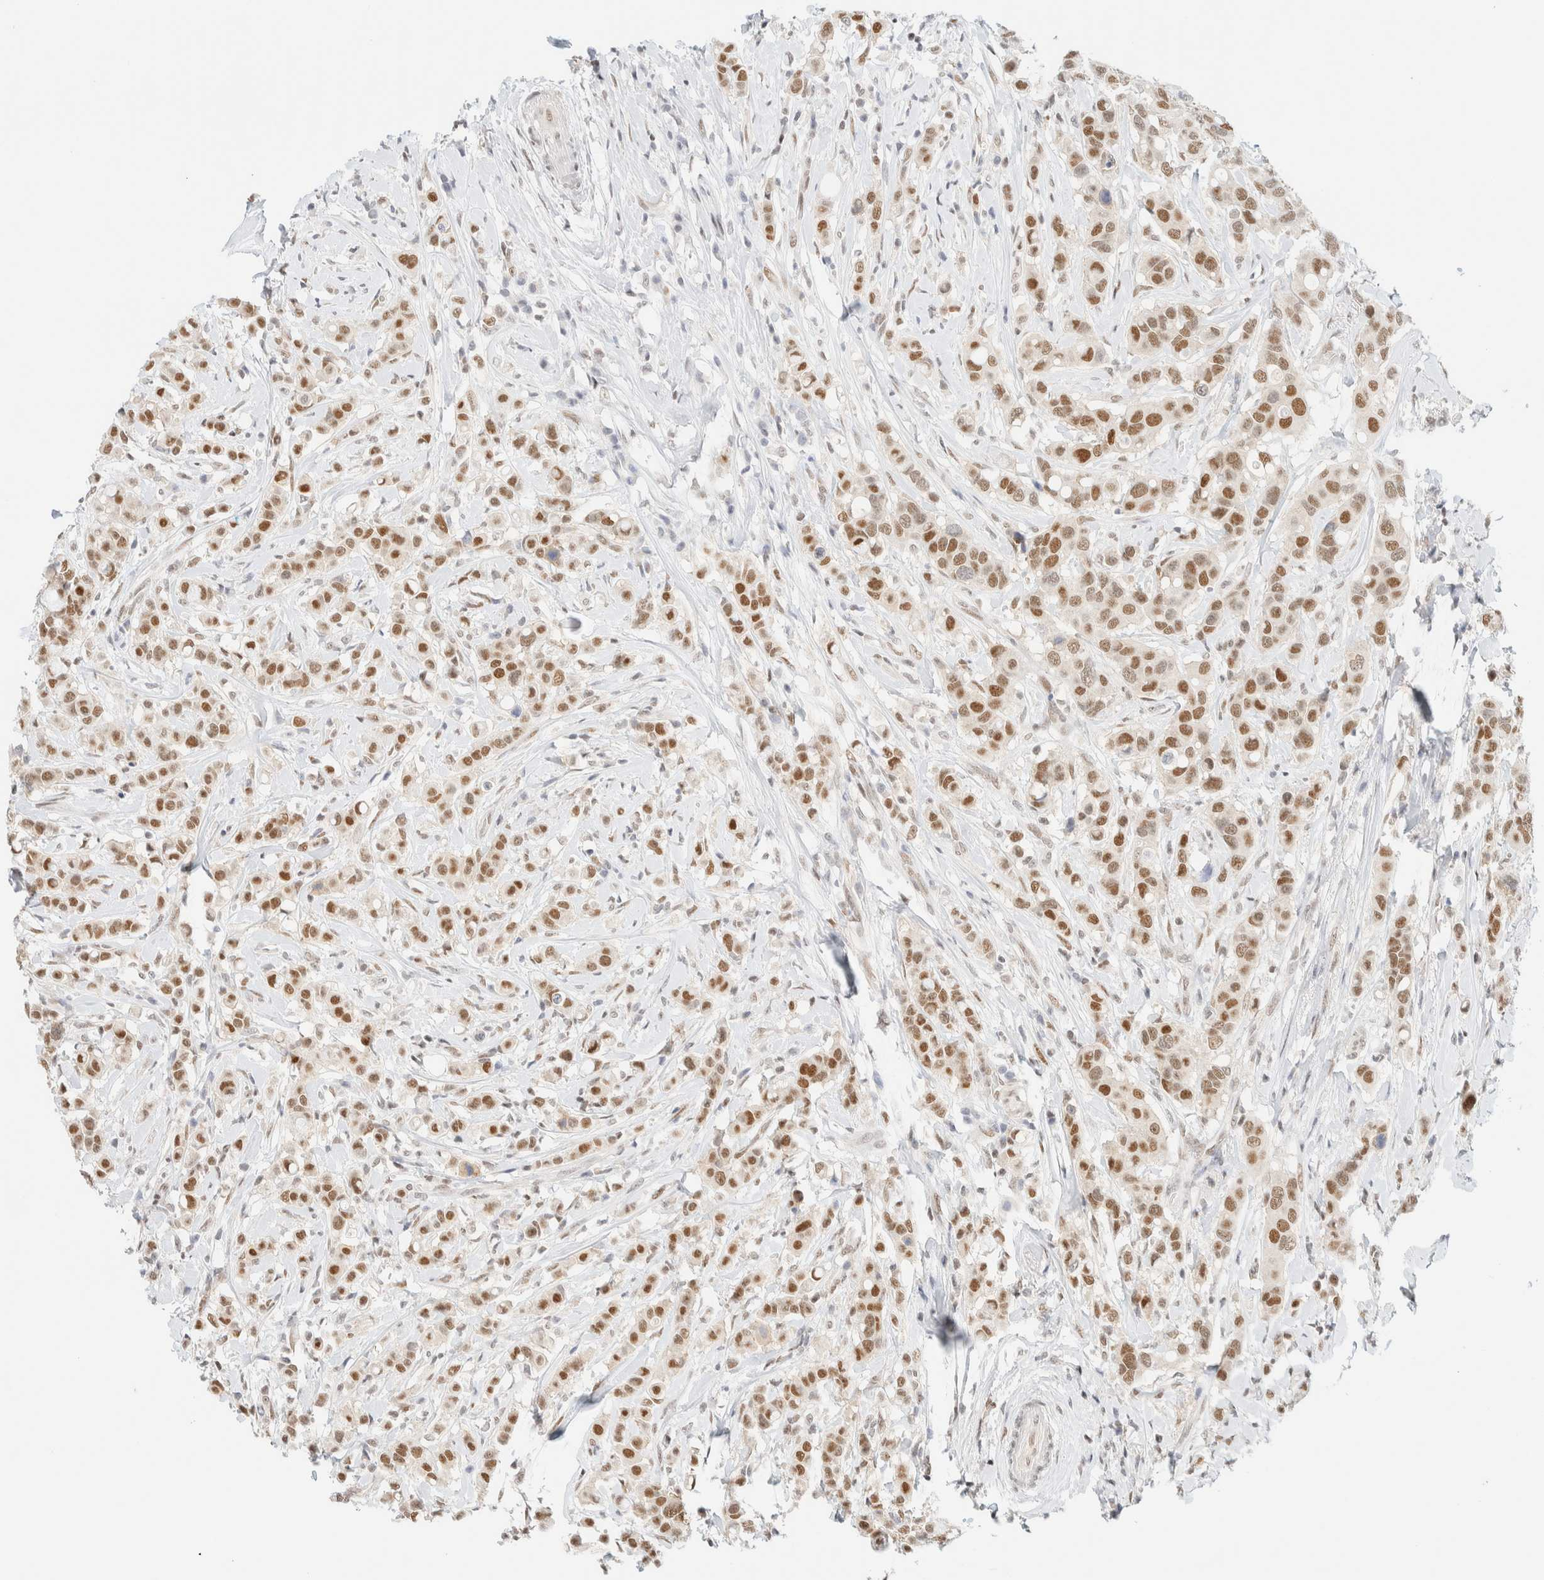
{"staining": {"intensity": "moderate", "quantity": ">75%", "location": "nuclear"}, "tissue": "breast cancer", "cell_type": "Tumor cells", "image_type": "cancer", "snomed": [{"axis": "morphology", "description": "Duct carcinoma"}, {"axis": "topography", "description": "Breast"}], "caption": "High-magnification brightfield microscopy of intraductal carcinoma (breast) stained with DAB (brown) and counterstained with hematoxylin (blue). tumor cells exhibit moderate nuclear positivity is seen in about>75% of cells.", "gene": "PYGO2", "patient": {"sex": "female", "age": 27}}